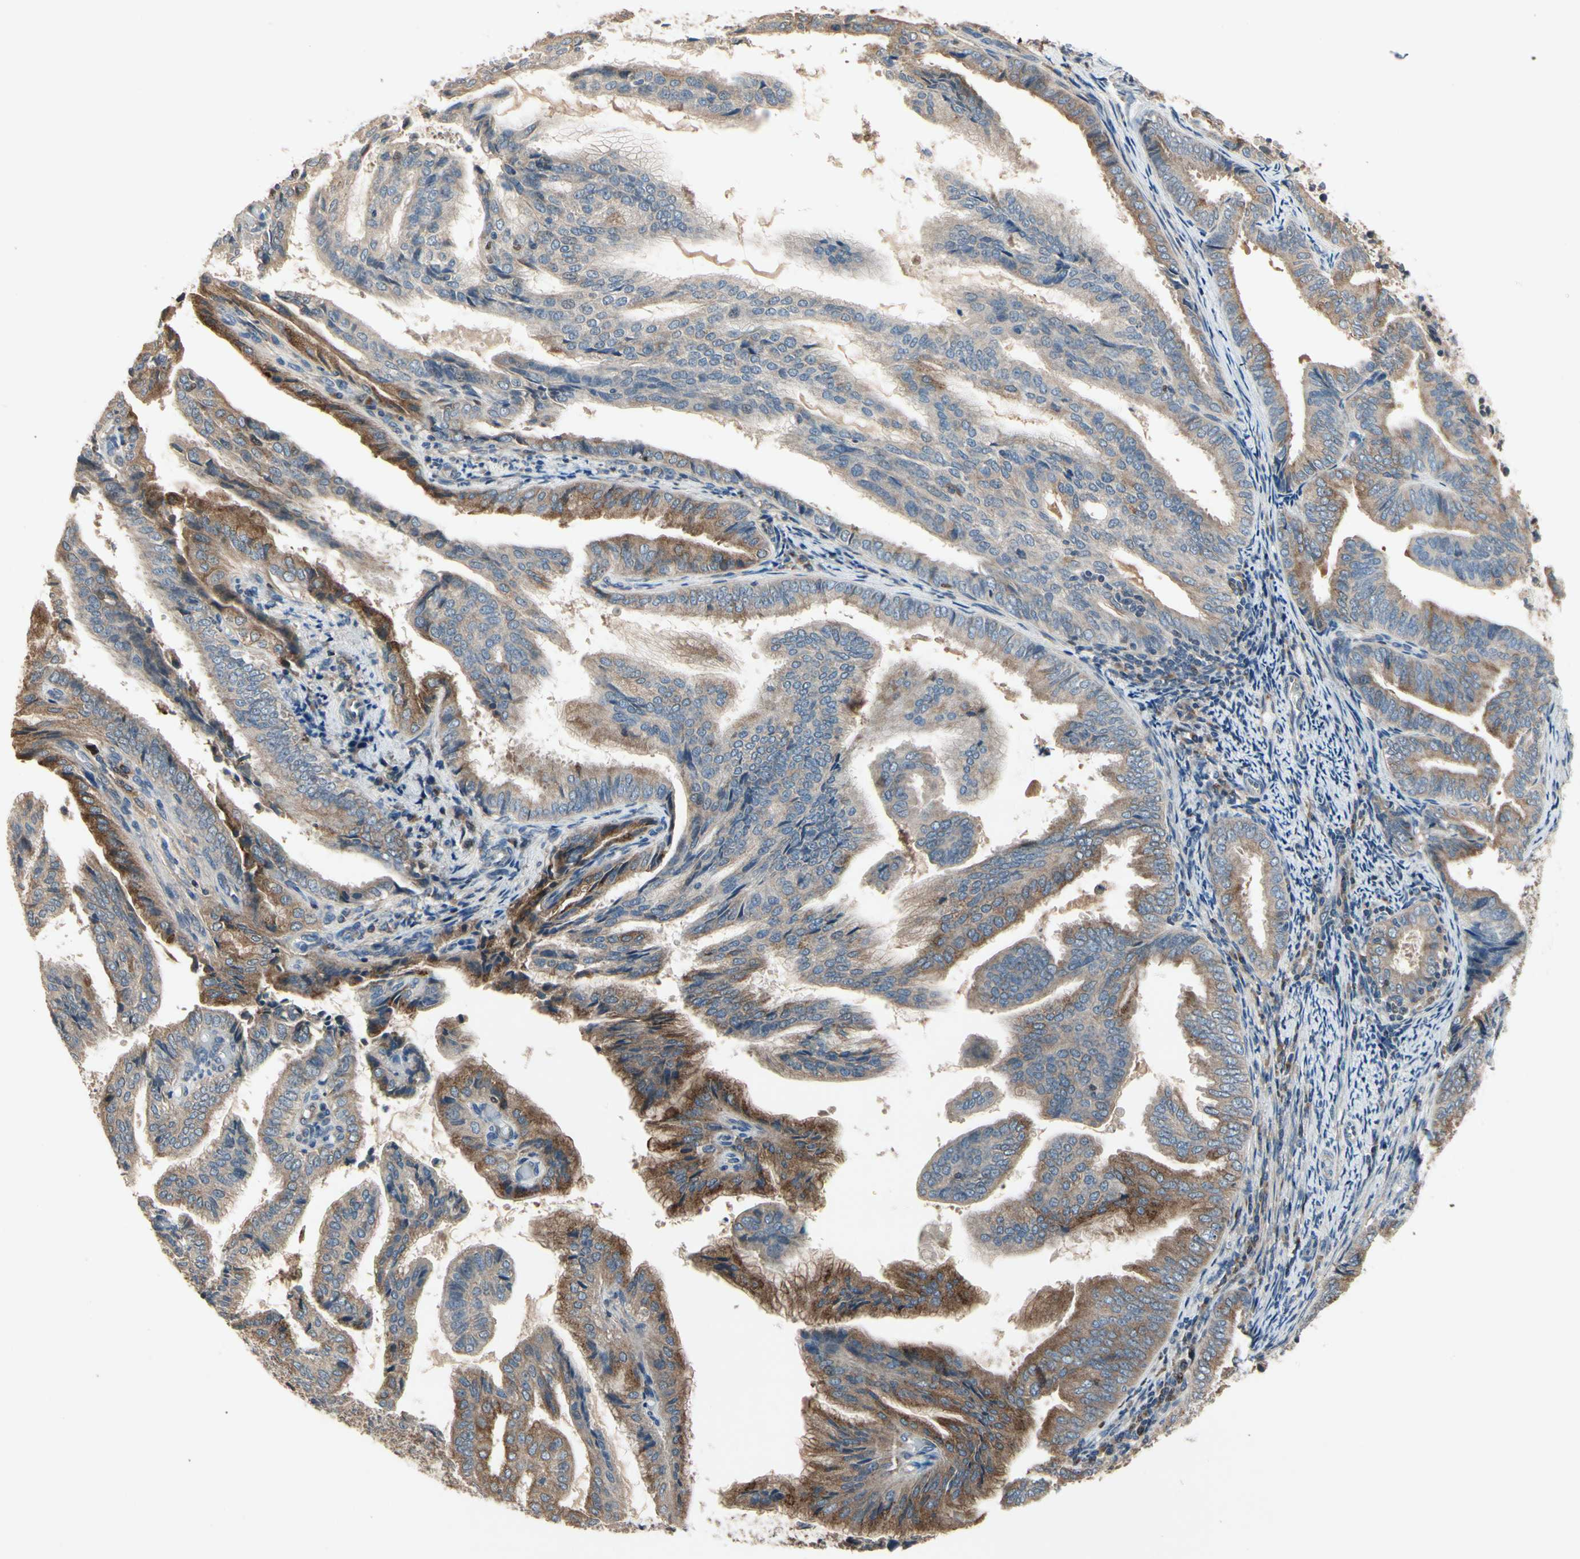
{"staining": {"intensity": "strong", "quantity": "25%-75%", "location": "cytoplasmic/membranous"}, "tissue": "endometrial cancer", "cell_type": "Tumor cells", "image_type": "cancer", "snomed": [{"axis": "morphology", "description": "Adenocarcinoma, NOS"}, {"axis": "topography", "description": "Endometrium"}], "caption": "This is an image of immunohistochemistry (IHC) staining of endometrial adenocarcinoma, which shows strong expression in the cytoplasmic/membranous of tumor cells.", "gene": "CGREF1", "patient": {"sex": "female", "age": 58}}